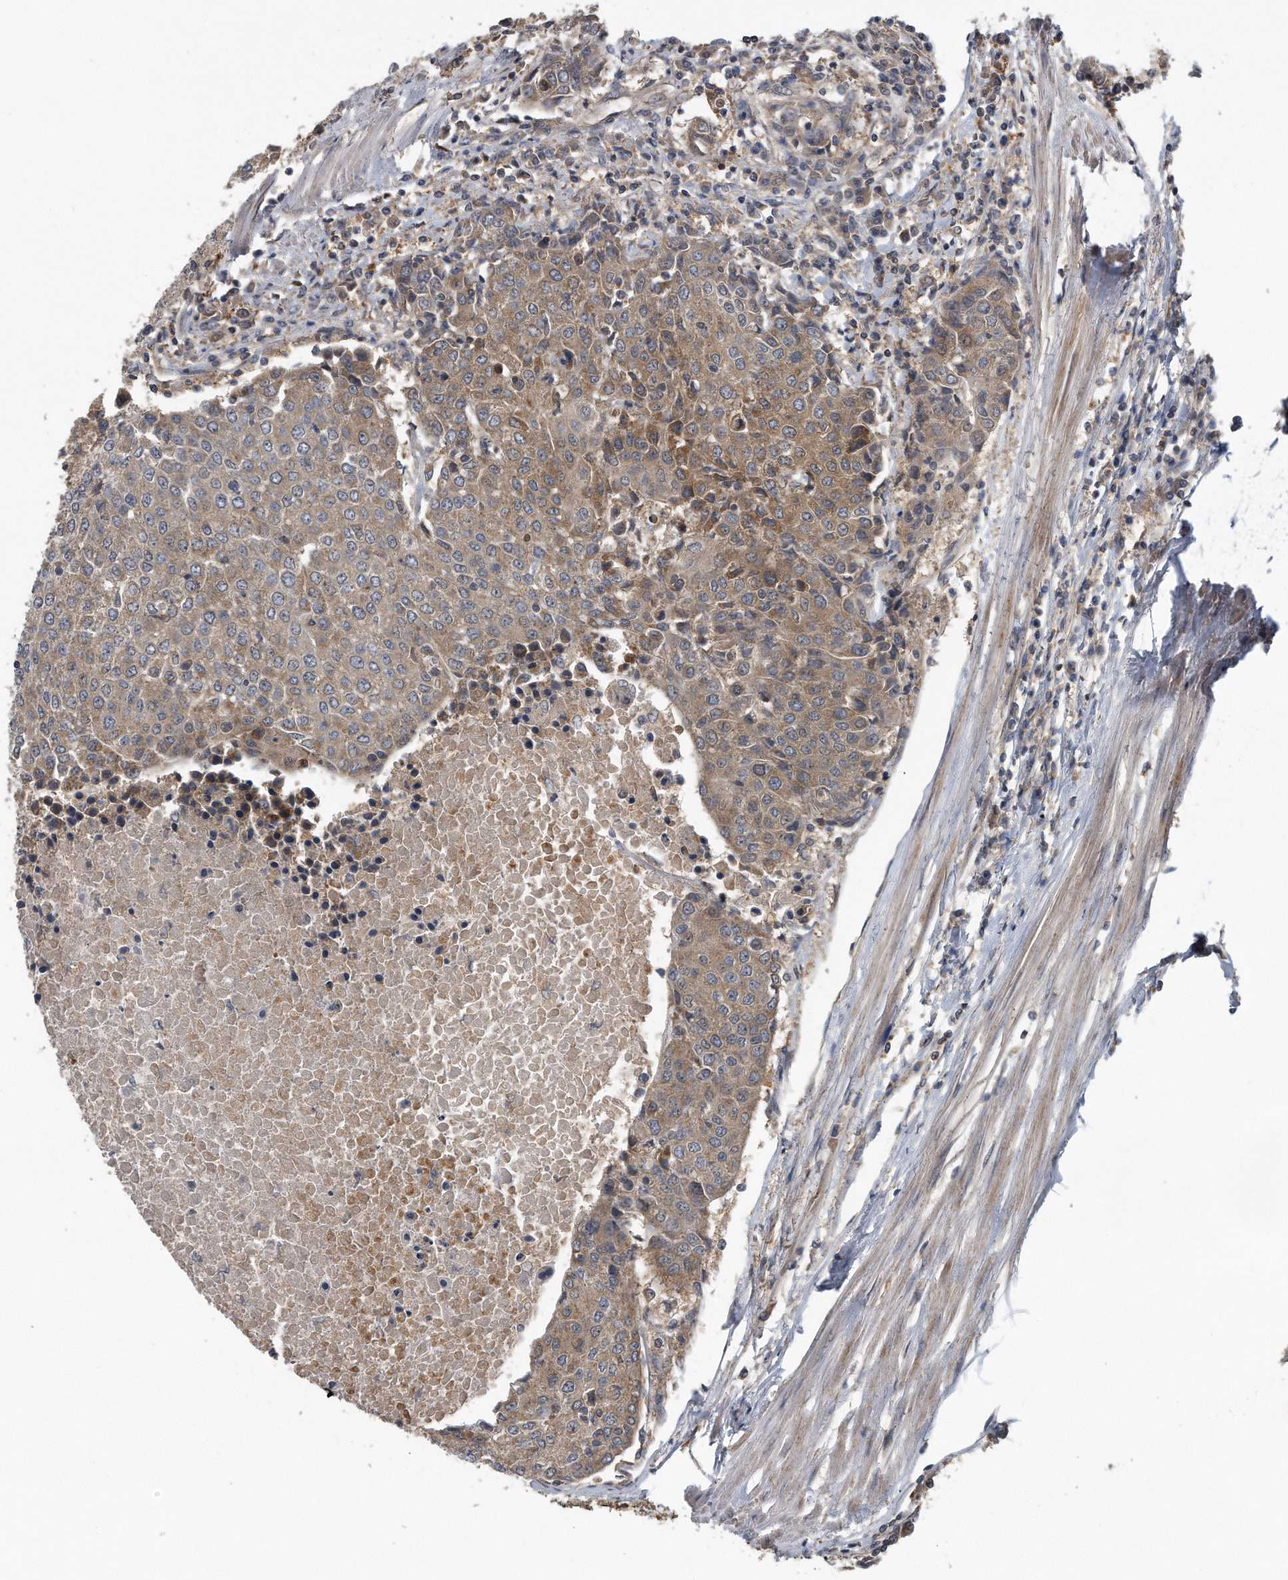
{"staining": {"intensity": "weak", "quantity": ">75%", "location": "cytoplasmic/membranous"}, "tissue": "urothelial cancer", "cell_type": "Tumor cells", "image_type": "cancer", "snomed": [{"axis": "morphology", "description": "Urothelial carcinoma, High grade"}, {"axis": "topography", "description": "Urinary bladder"}], "caption": "Immunohistochemistry (DAB) staining of human high-grade urothelial carcinoma reveals weak cytoplasmic/membranous protein staining in about >75% of tumor cells. (Stains: DAB (3,3'-diaminobenzidine) in brown, nuclei in blue, Microscopy: brightfield microscopy at high magnification).", "gene": "ALPK2", "patient": {"sex": "female", "age": 85}}